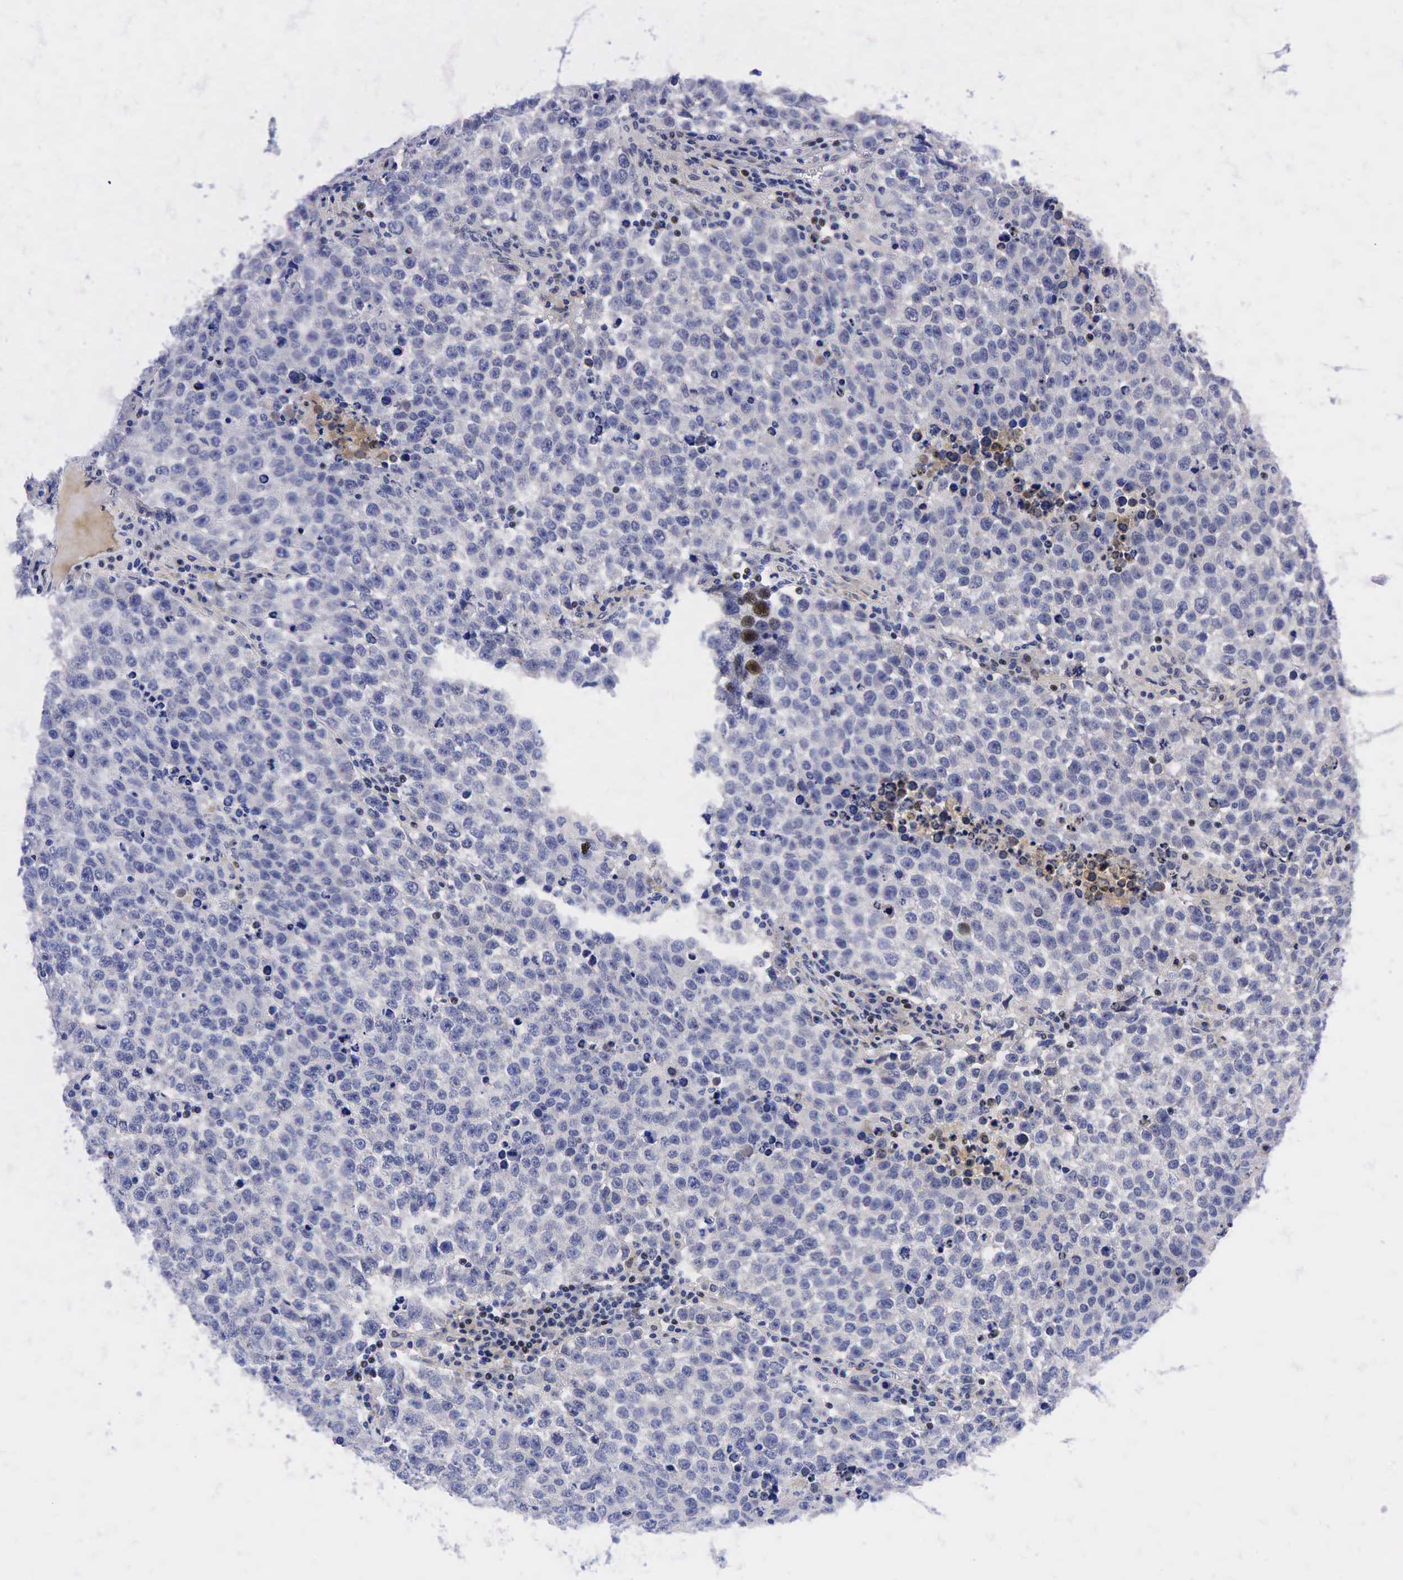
{"staining": {"intensity": "negative", "quantity": "none", "location": "none"}, "tissue": "testis cancer", "cell_type": "Tumor cells", "image_type": "cancer", "snomed": [{"axis": "morphology", "description": "Seminoma, NOS"}, {"axis": "topography", "description": "Testis"}], "caption": "The photomicrograph exhibits no significant positivity in tumor cells of testis cancer.", "gene": "CCND1", "patient": {"sex": "male", "age": 36}}